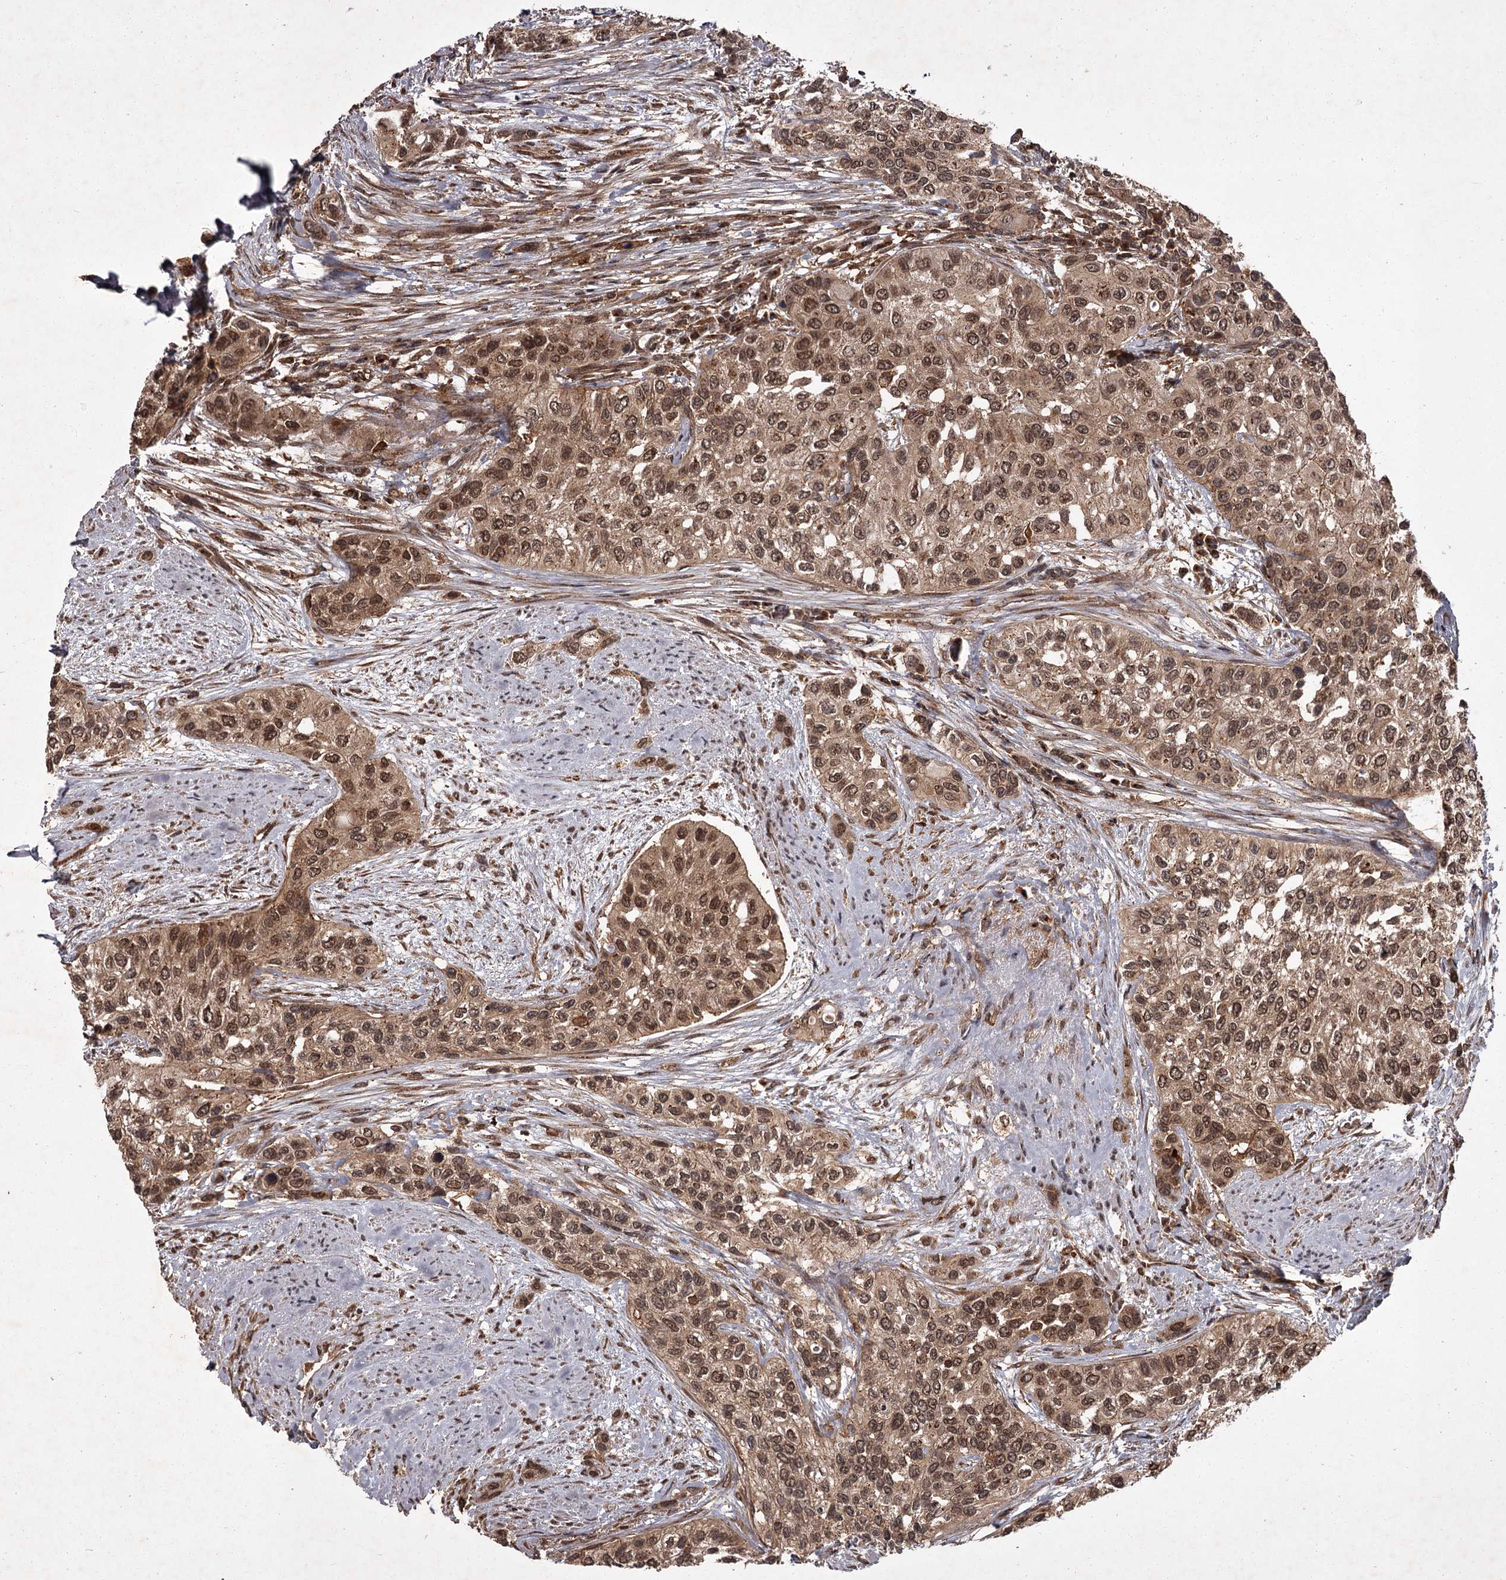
{"staining": {"intensity": "moderate", "quantity": ">75%", "location": "cytoplasmic/membranous,nuclear"}, "tissue": "urothelial cancer", "cell_type": "Tumor cells", "image_type": "cancer", "snomed": [{"axis": "morphology", "description": "Normal tissue, NOS"}, {"axis": "morphology", "description": "Urothelial carcinoma, High grade"}, {"axis": "topography", "description": "Vascular tissue"}, {"axis": "topography", "description": "Urinary bladder"}], "caption": "This is a histology image of immunohistochemistry staining of urothelial carcinoma (high-grade), which shows moderate positivity in the cytoplasmic/membranous and nuclear of tumor cells.", "gene": "TBC1D23", "patient": {"sex": "female", "age": 56}}